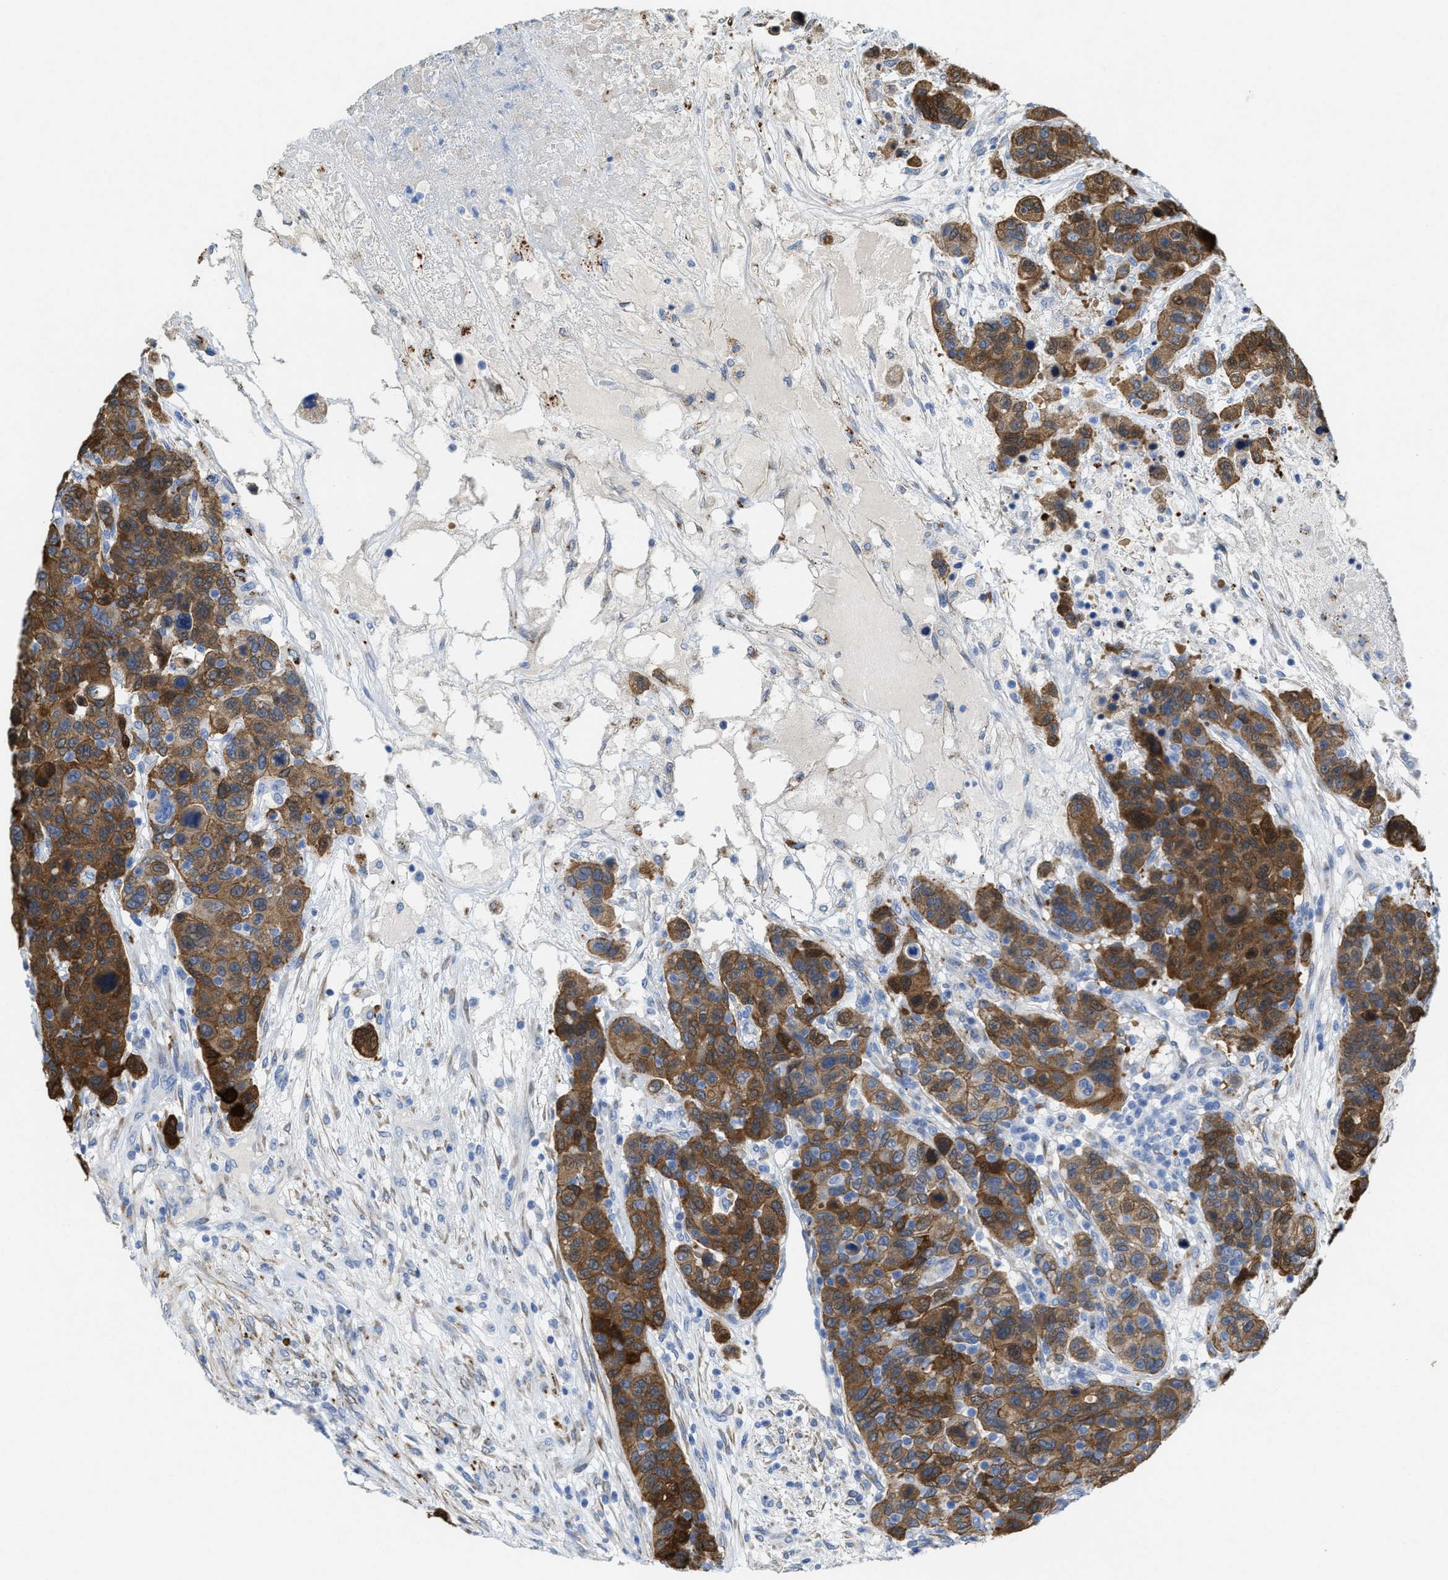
{"staining": {"intensity": "strong", "quantity": ">75%", "location": "cytoplasmic/membranous"}, "tissue": "breast cancer", "cell_type": "Tumor cells", "image_type": "cancer", "snomed": [{"axis": "morphology", "description": "Duct carcinoma"}, {"axis": "topography", "description": "Breast"}], "caption": "Breast cancer (intraductal carcinoma) stained with a brown dye exhibits strong cytoplasmic/membranous positive expression in approximately >75% of tumor cells.", "gene": "ASS1", "patient": {"sex": "female", "age": 37}}